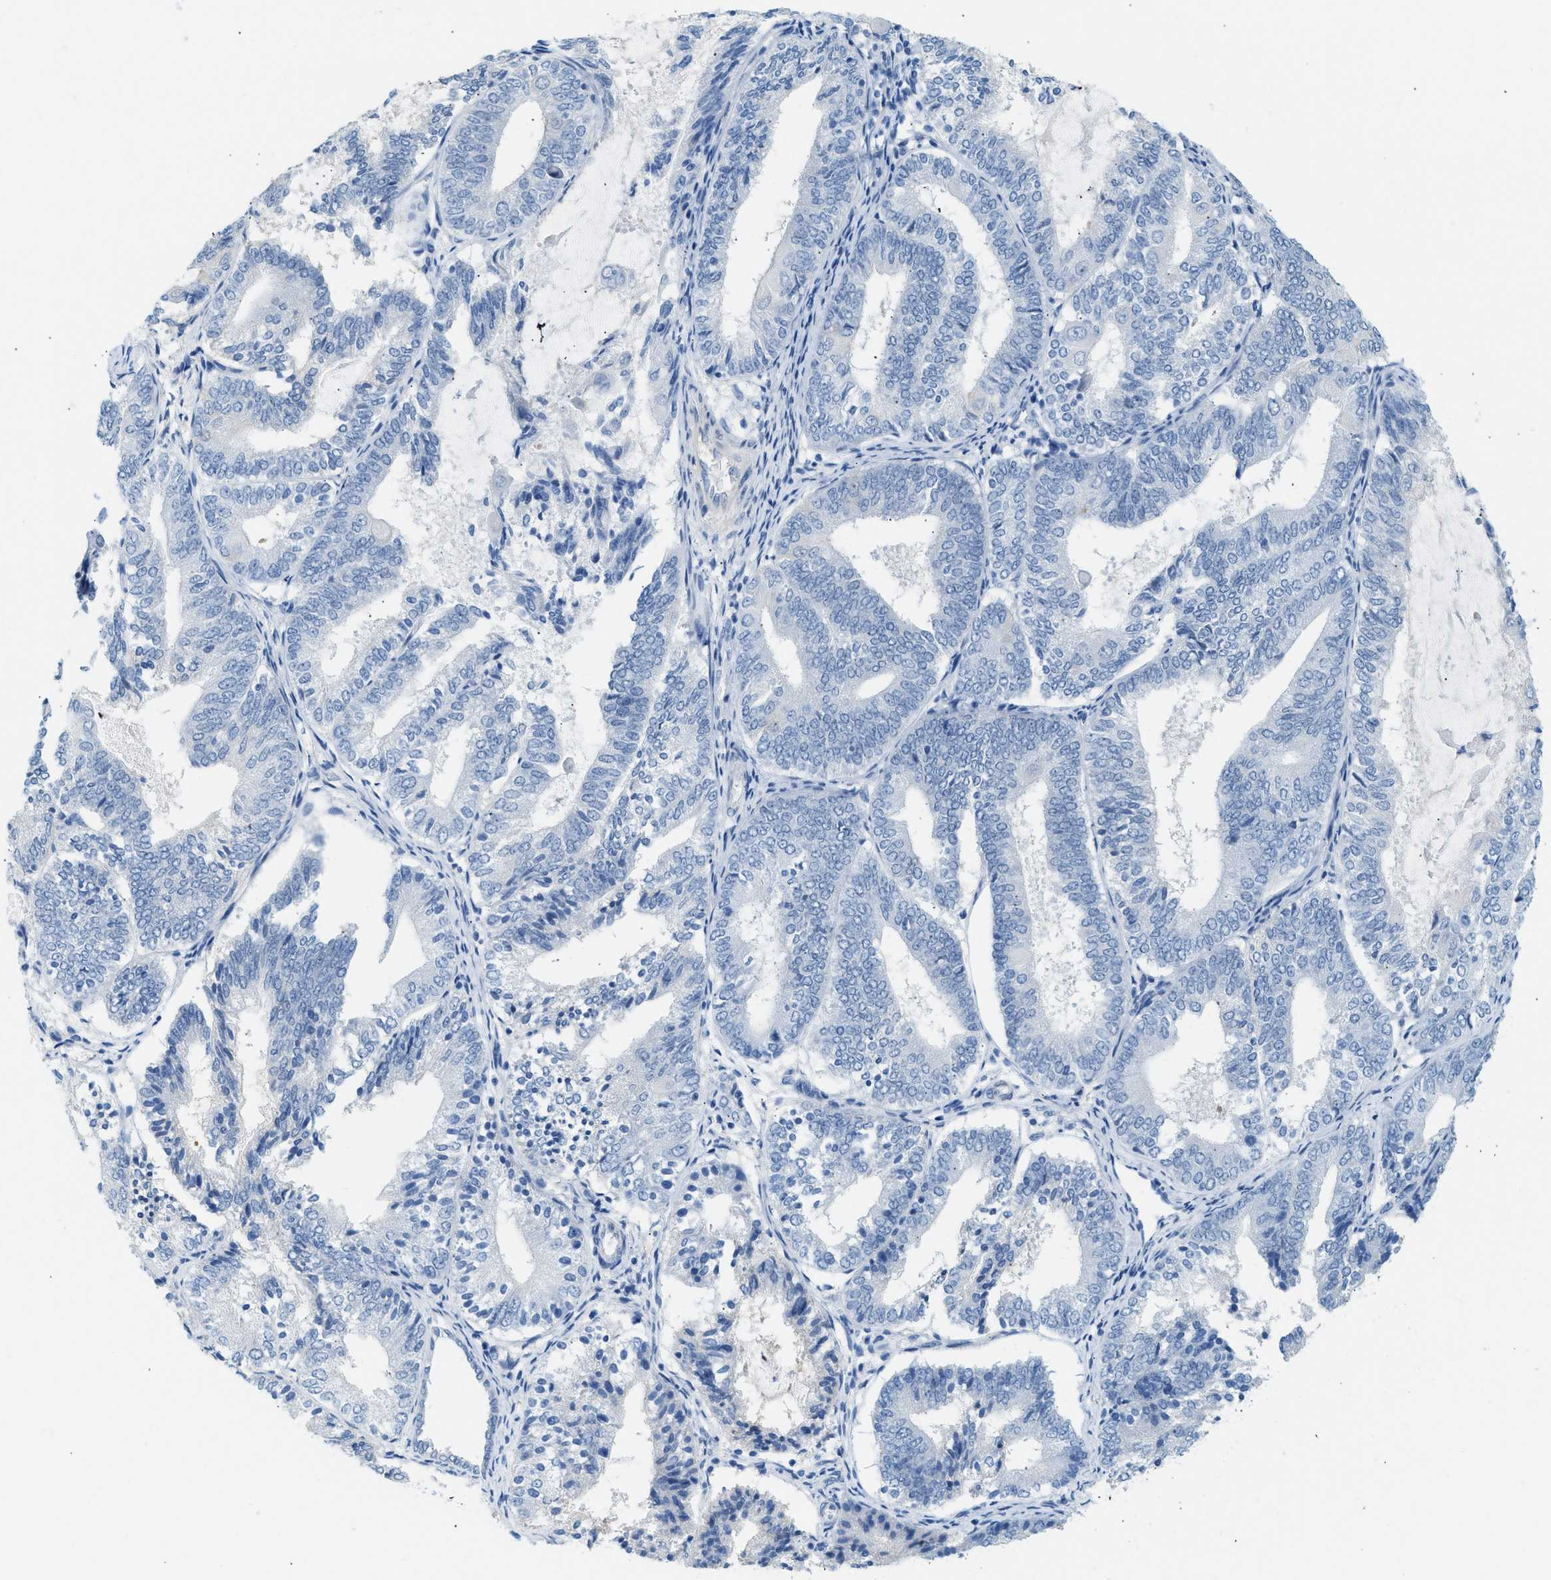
{"staining": {"intensity": "negative", "quantity": "none", "location": "none"}, "tissue": "endometrial cancer", "cell_type": "Tumor cells", "image_type": "cancer", "snomed": [{"axis": "morphology", "description": "Adenocarcinoma, NOS"}, {"axis": "topography", "description": "Endometrium"}], "caption": "Tumor cells are negative for brown protein staining in endometrial cancer (adenocarcinoma). (Immunohistochemistry, brightfield microscopy, high magnification).", "gene": "SPAM1", "patient": {"sex": "female", "age": 81}}